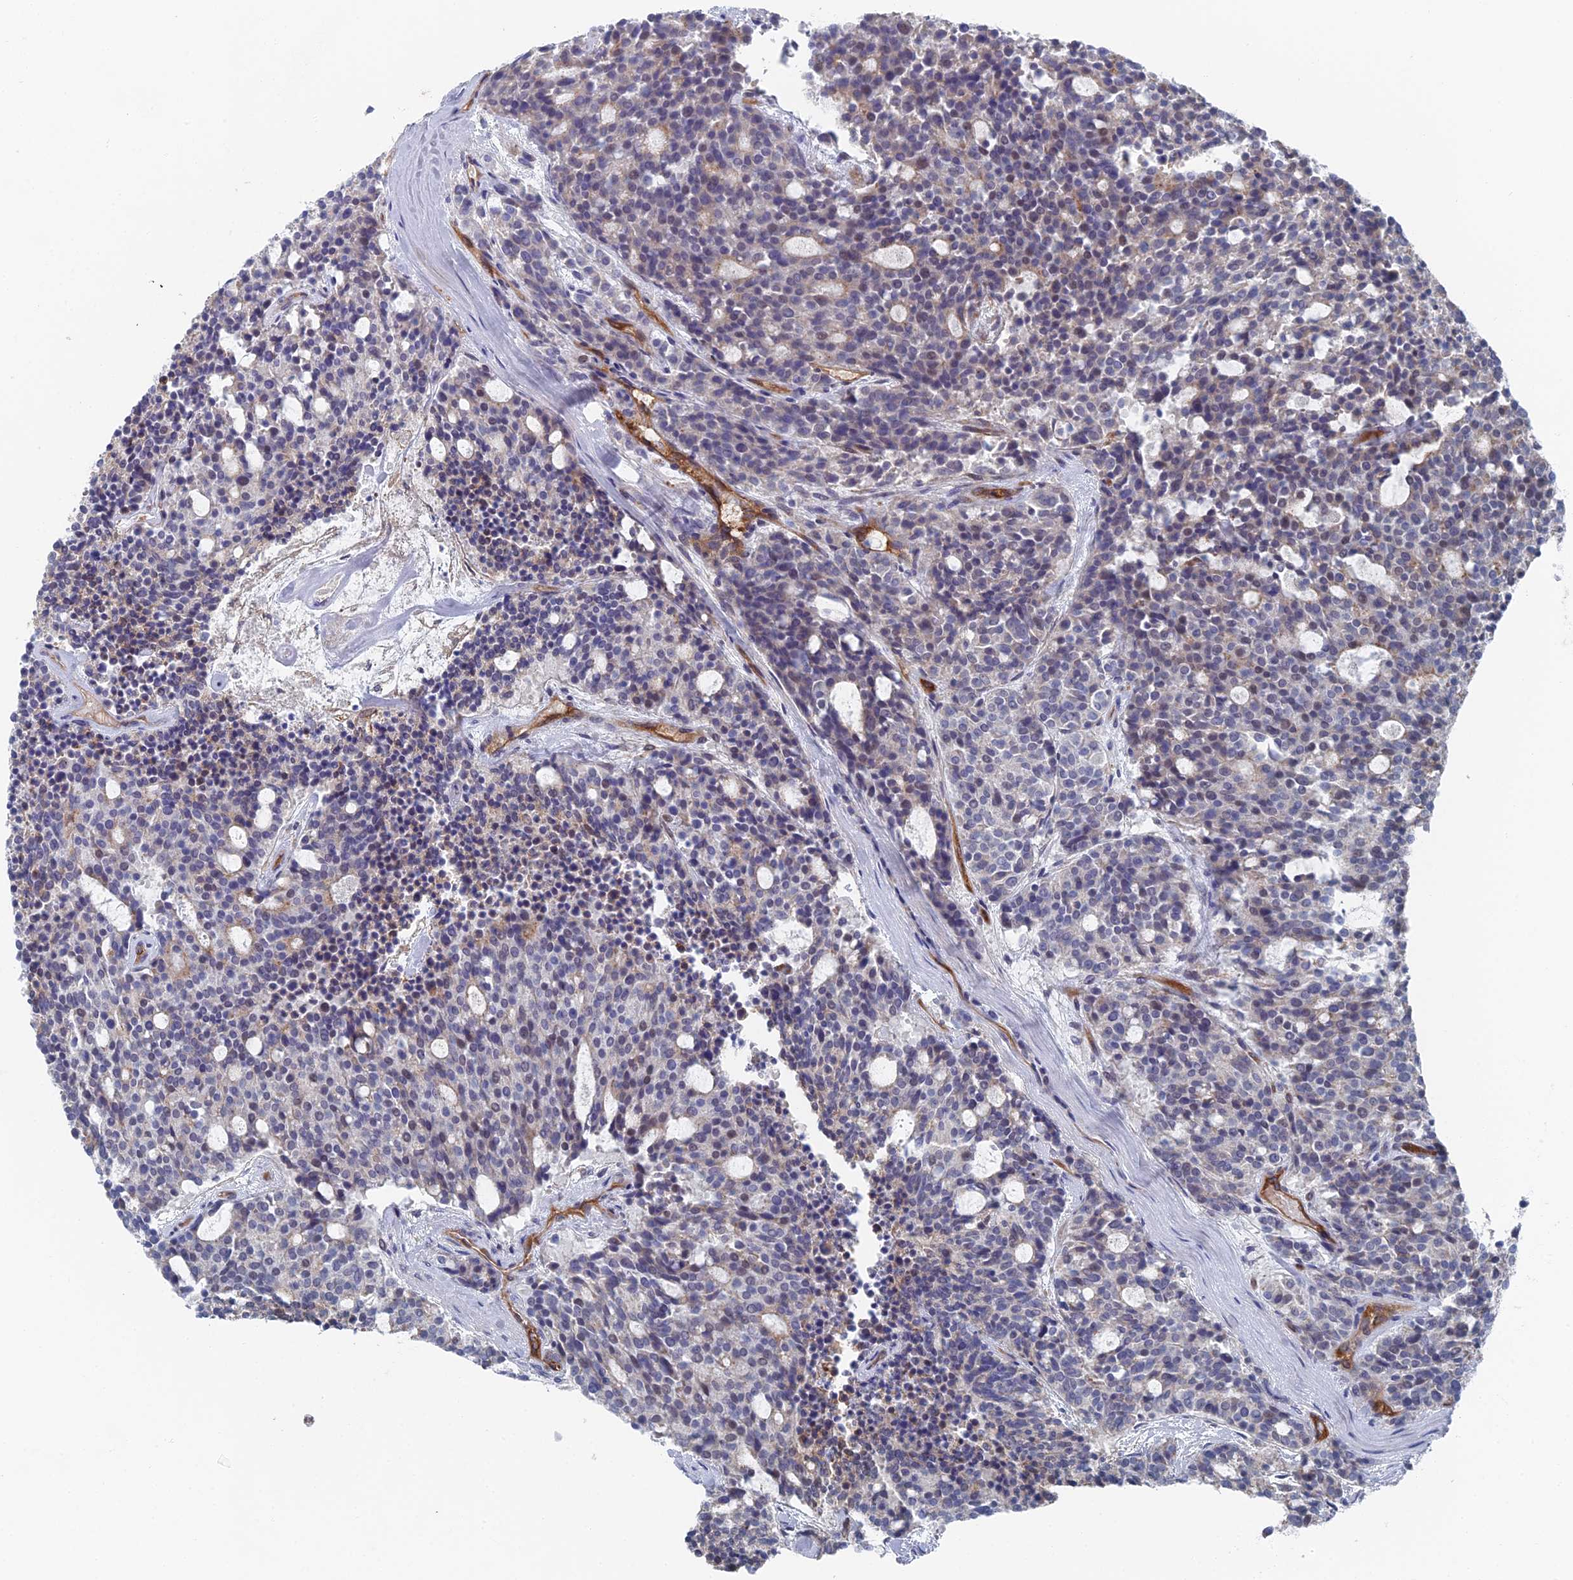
{"staining": {"intensity": "weak", "quantity": "<25%", "location": "cytoplasmic/membranous,nuclear"}, "tissue": "carcinoid", "cell_type": "Tumor cells", "image_type": "cancer", "snomed": [{"axis": "morphology", "description": "Carcinoid, malignant, NOS"}, {"axis": "topography", "description": "Pancreas"}], "caption": "A histopathology image of human malignant carcinoid is negative for staining in tumor cells.", "gene": "ARAP3", "patient": {"sex": "female", "age": 54}}